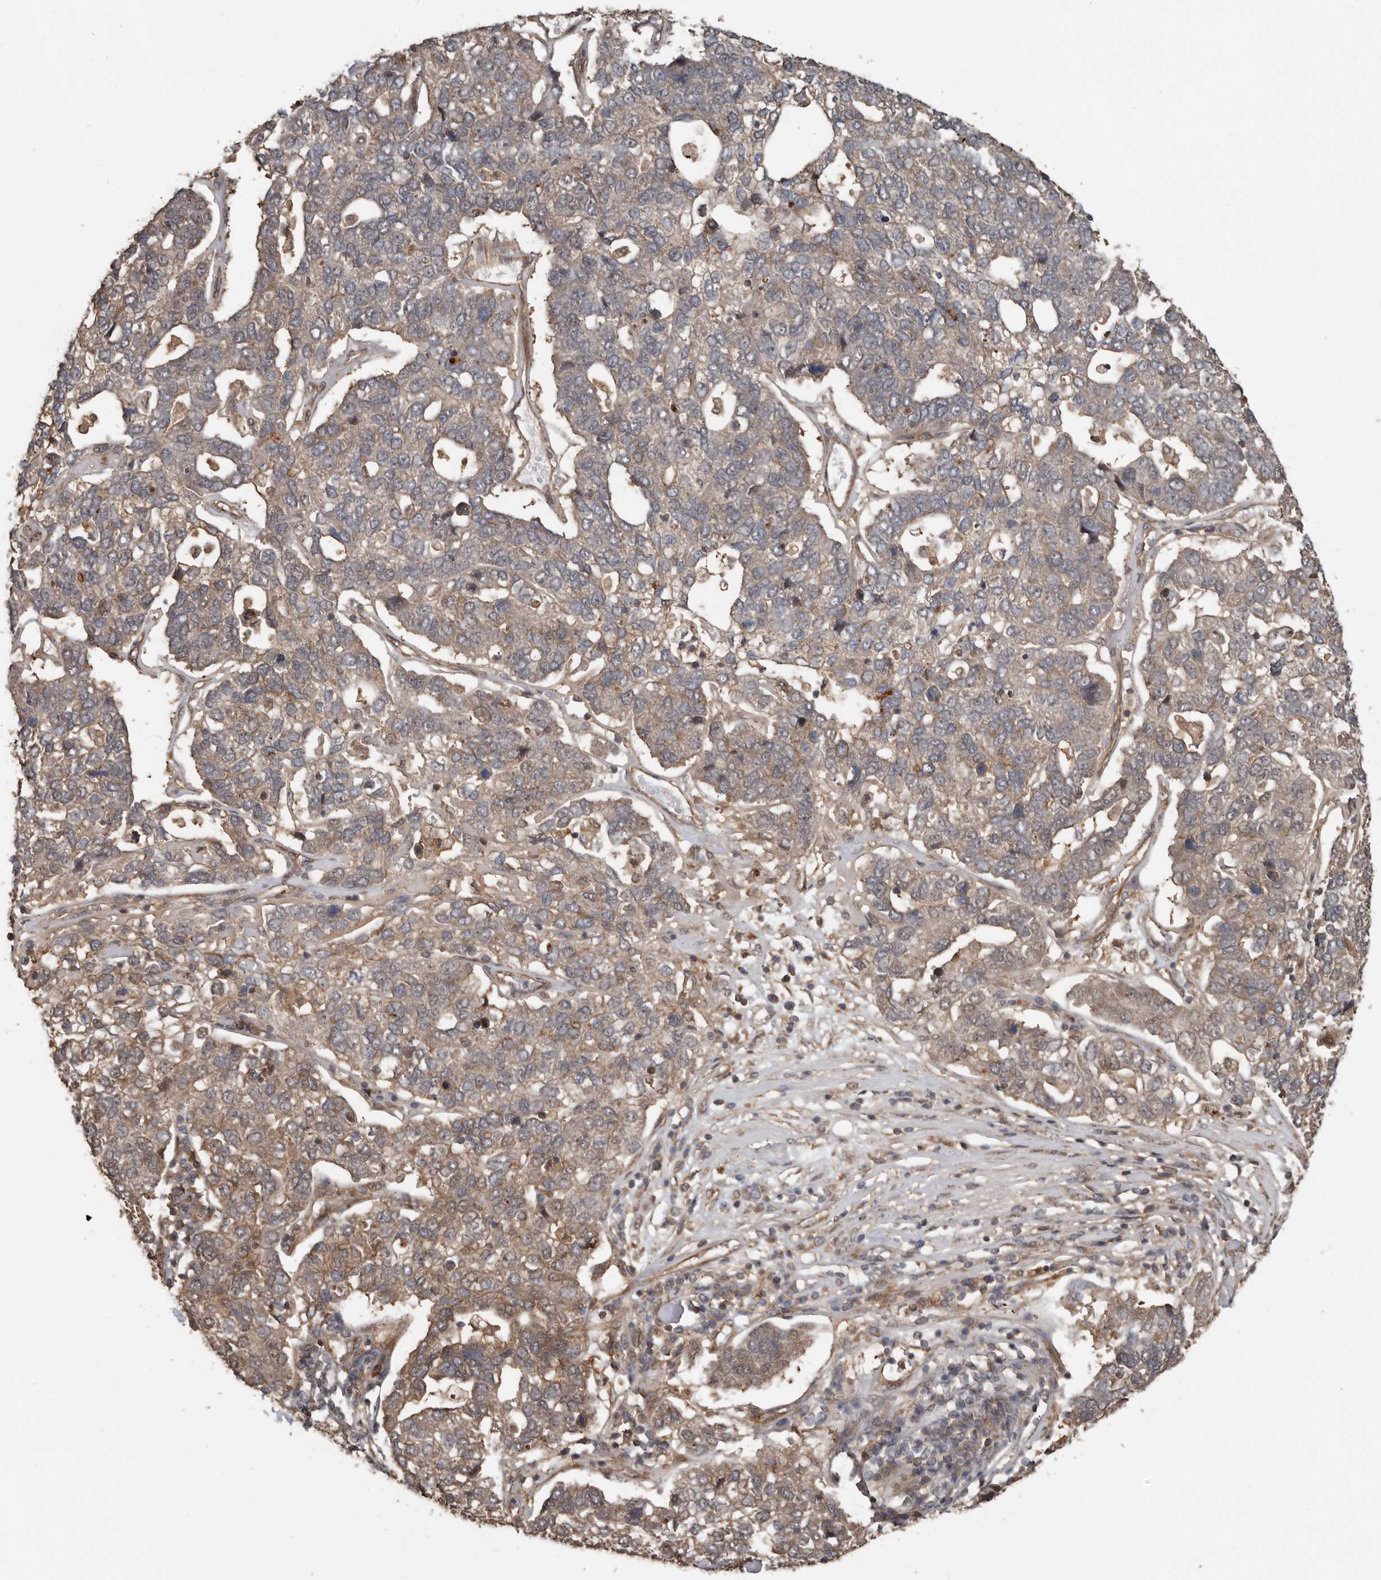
{"staining": {"intensity": "weak", "quantity": ">75%", "location": "cytoplasmic/membranous"}, "tissue": "pancreatic cancer", "cell_type": "Tumor cells", "image_type": "cancer", "snomed": [{"axis": "morphology", "description": "Adenocarcinoma, NOS"}, {"axis": "topography", "description": "Pancreas"}], "caption": "A brown stain shows weak cytoplasmic/membranous positivity of a protein in pancreatic cancer (adenocarcinoma) tumor cells. (brown staining indicates protein expression, while blue staining denotes nuclei).", "gene": "EXOC3L1", "patient": {"sex": "female", "age": 61}}